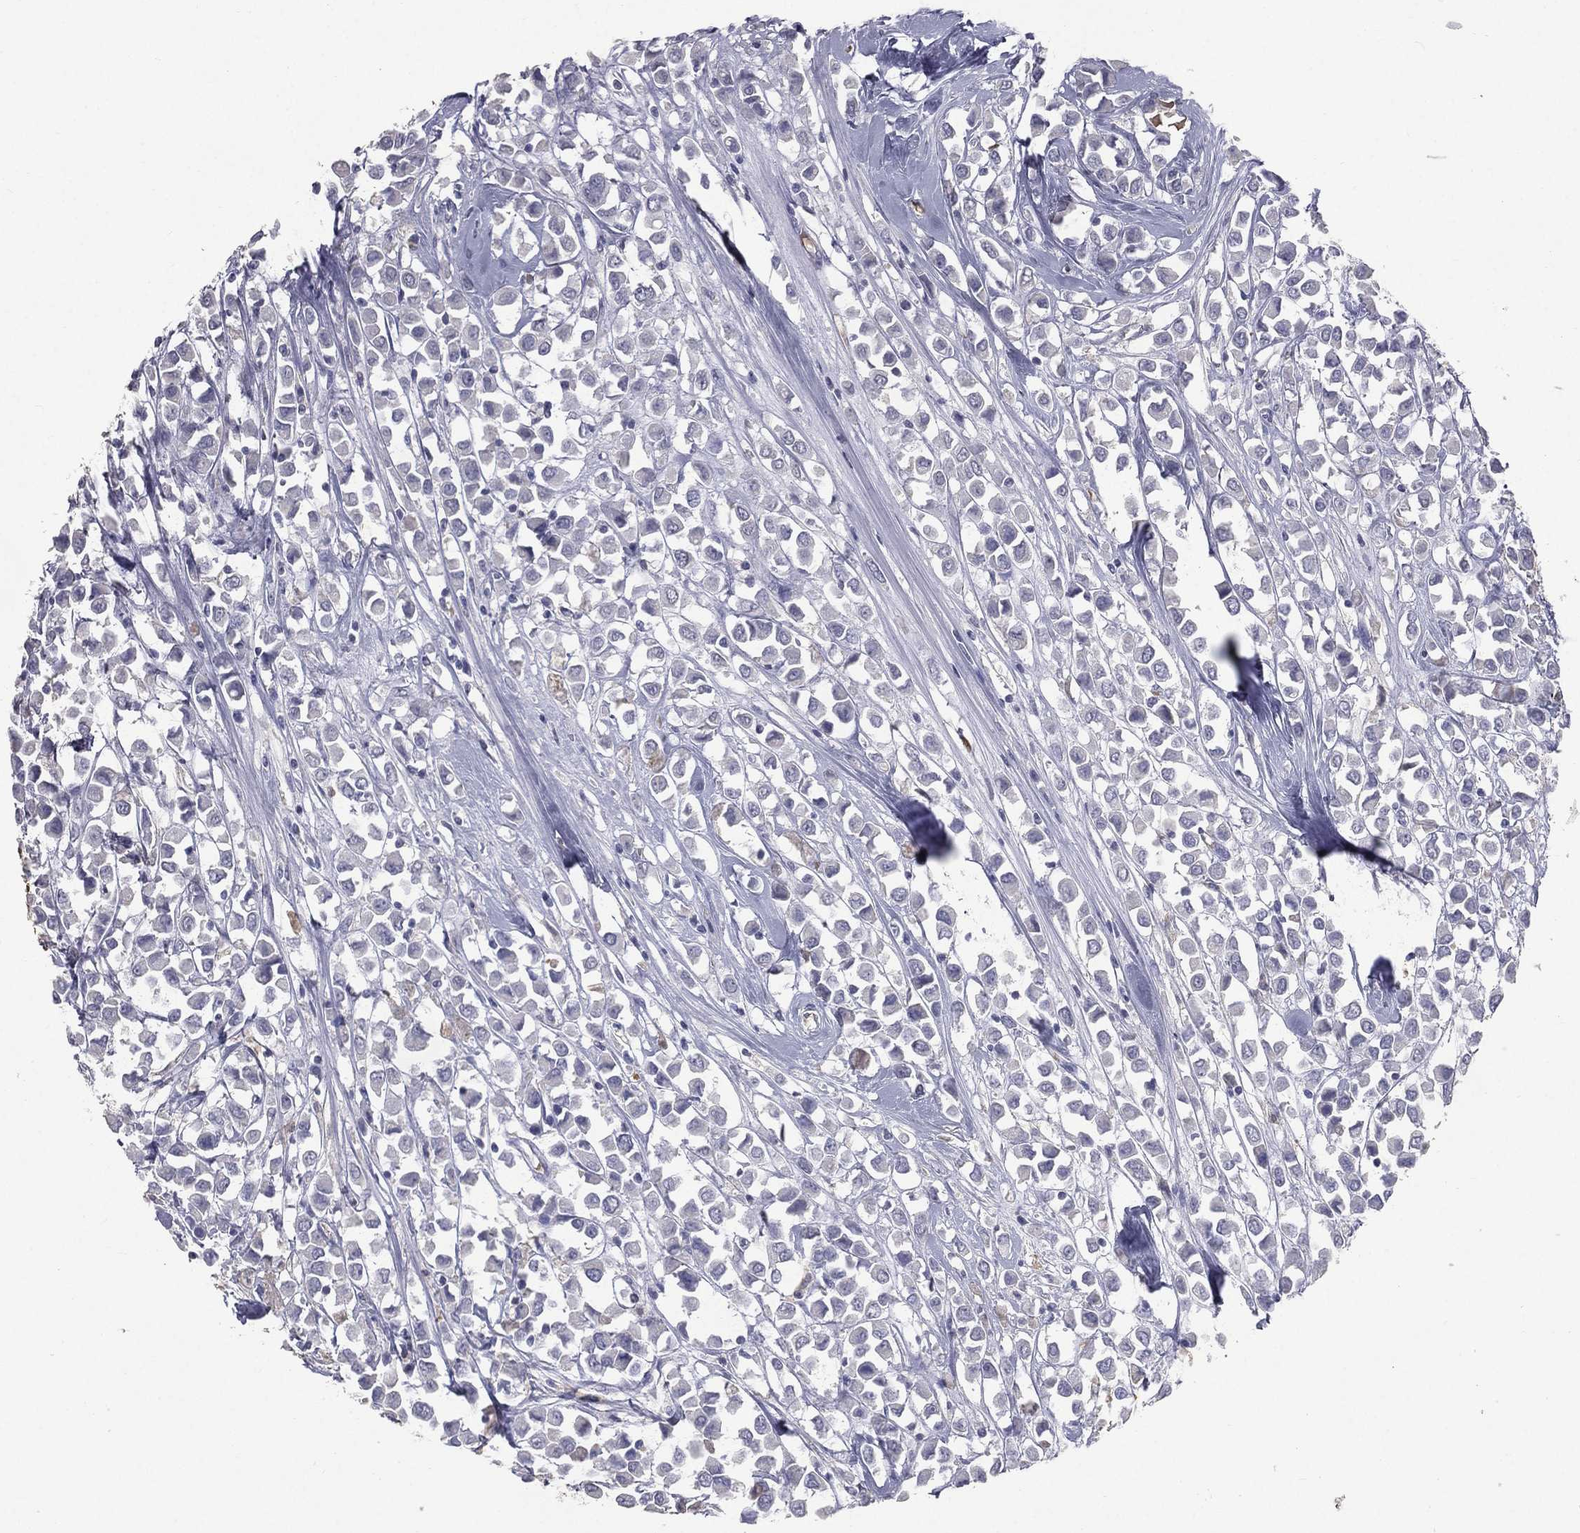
{"staining": {"intensity": "negative", "quantity": "none", "location": "none"}, "tissue": "breast cancer", "cell_type": "Tumor cells", "image_type": "cancer", "snomed": [{"axis": "morphology", "description": "Duct carcinoma"}, {"axis": "topography", "description": "Breast"}], "caption": "The image demonstrates no staining of tumor cells in breast cancer (intraductal carcinoma).", "gene": "ESX1", "patient": {"sex": "female", "age": 61}}